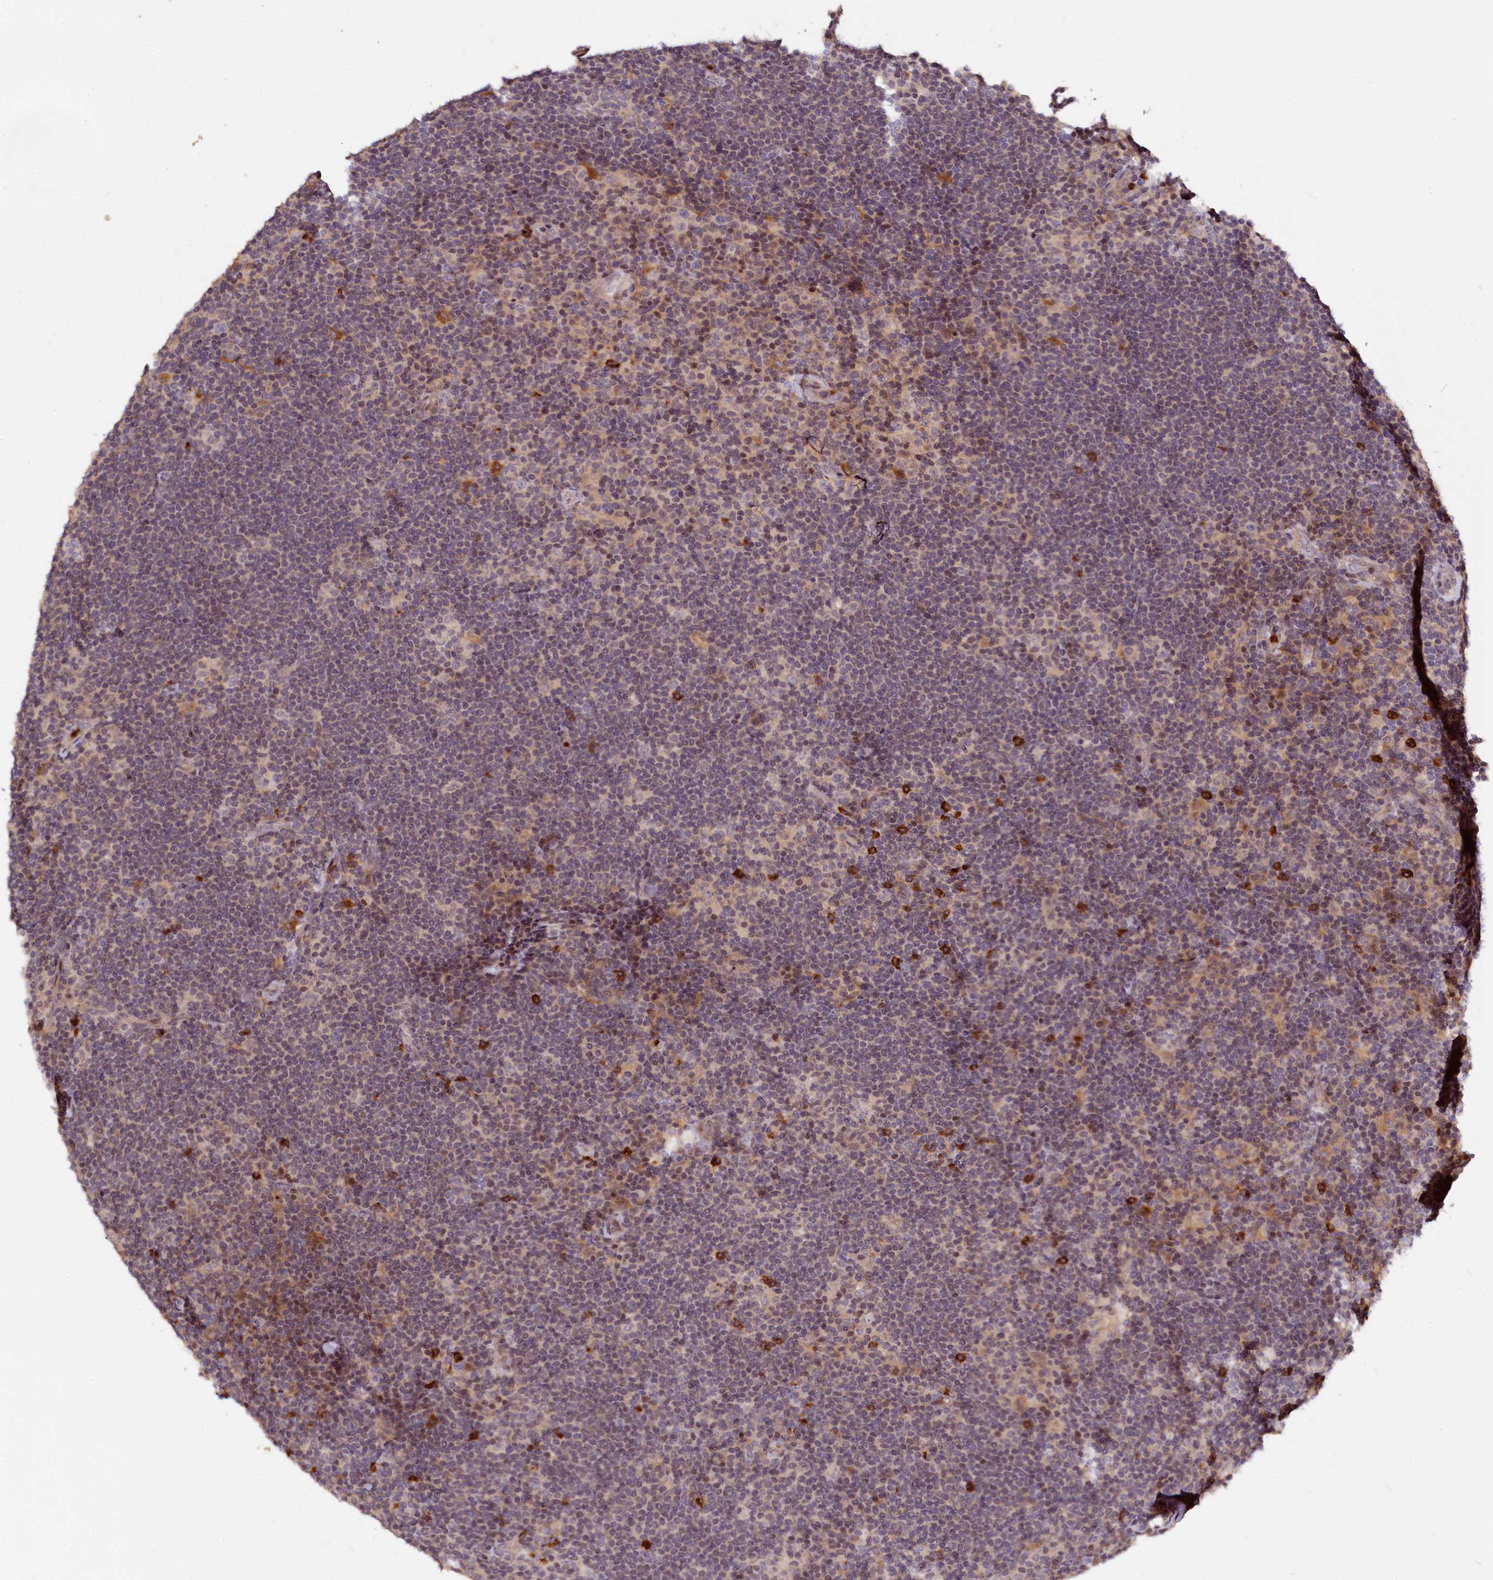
{"staining": {"intensity": "negative", "quantity": "none", "location": "none"}, "tissue": "lymphoma", "cell_type": "Tumor cells", "image_type": "cancer", "snomed": [{"axis": "morphology", "description": "Hodgkin's disease, NOS"}, {"axis": "topography", "description": "Lymph node"}], "caption": "Immunohistochemical staining of human lymphoma exhibits no significant staining in tumor cells. The staining was performed using DAB (3,3'-diaminobenzidine) to visualize the protein expression in brown, while the nuclei were stained in blue with hematoxylin (Magnification: 20x).", "gene": "ATG101", "patient": {"sex": "female", "age": 57}}